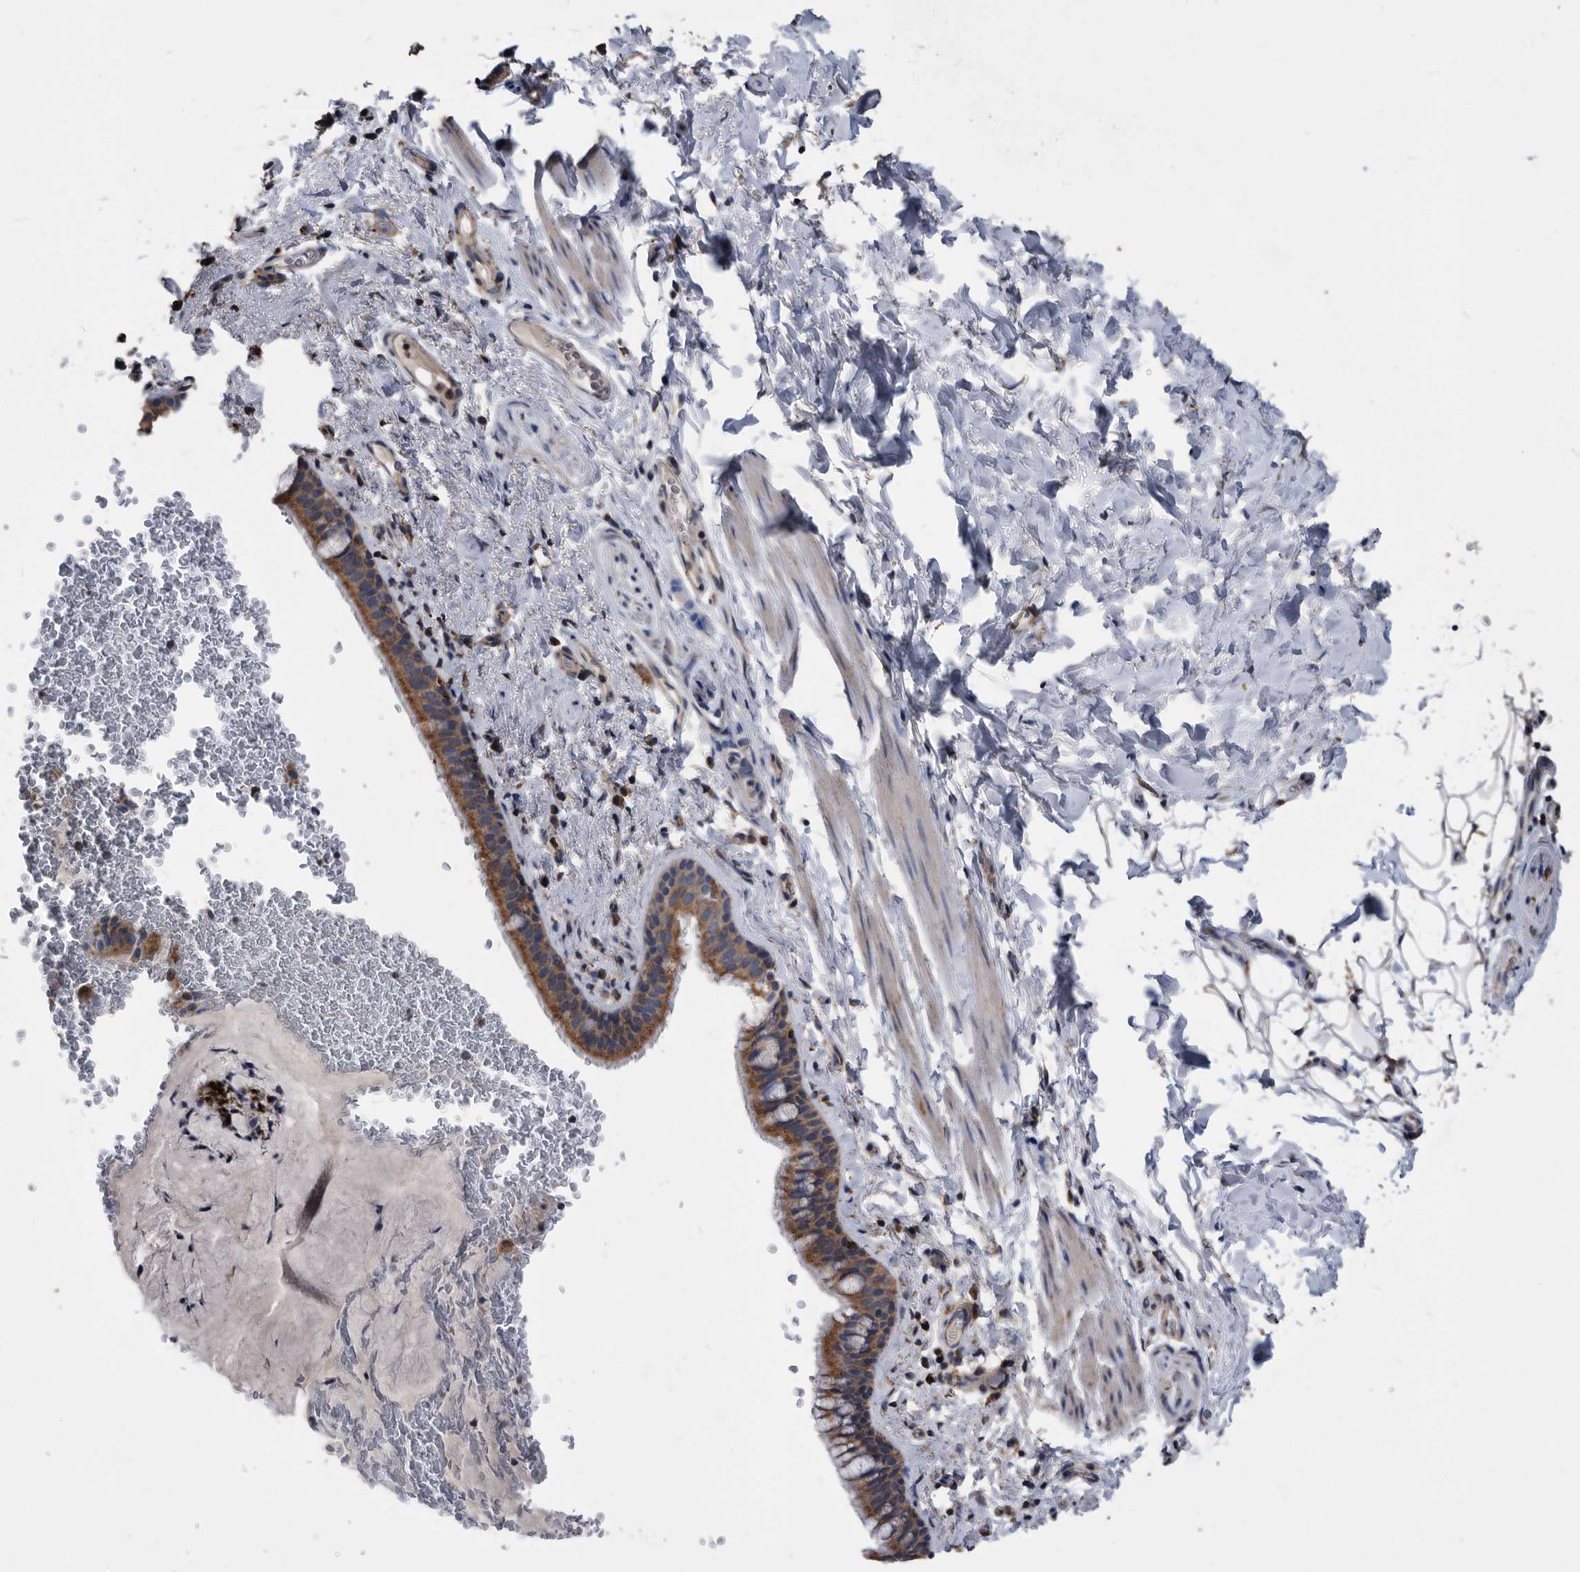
{"staining": {"intensity": "moderate", "quantity": ">75%", "location": "cytoplasmic/membranous"}, "tissue": "bronchus", "cell_type": "Respiratory epithelial cells", "image_type": "normal", "snomed": [{"axis": "morphology", "description": "Normal tissue, NOS"}, {"axis": "topography", "description": "Cartilage tissue"}, {"axis": "topography", "description": "Bronchus"}], "caption": "Immunohistochemical staining of unremarkable bronchus demonstrates moderate cytoplasmic/membranous protein expression in approximately >75% of respiratory epithelial cells. The protein of interest is stained brown, and the nuclei are stained in blue (DAB (3,3'-diaminobenzidine) IHC with brightfield microscopy, high magnification).", "gene": "NRBP1", "patient": {"sex": "female", "age": 36}}